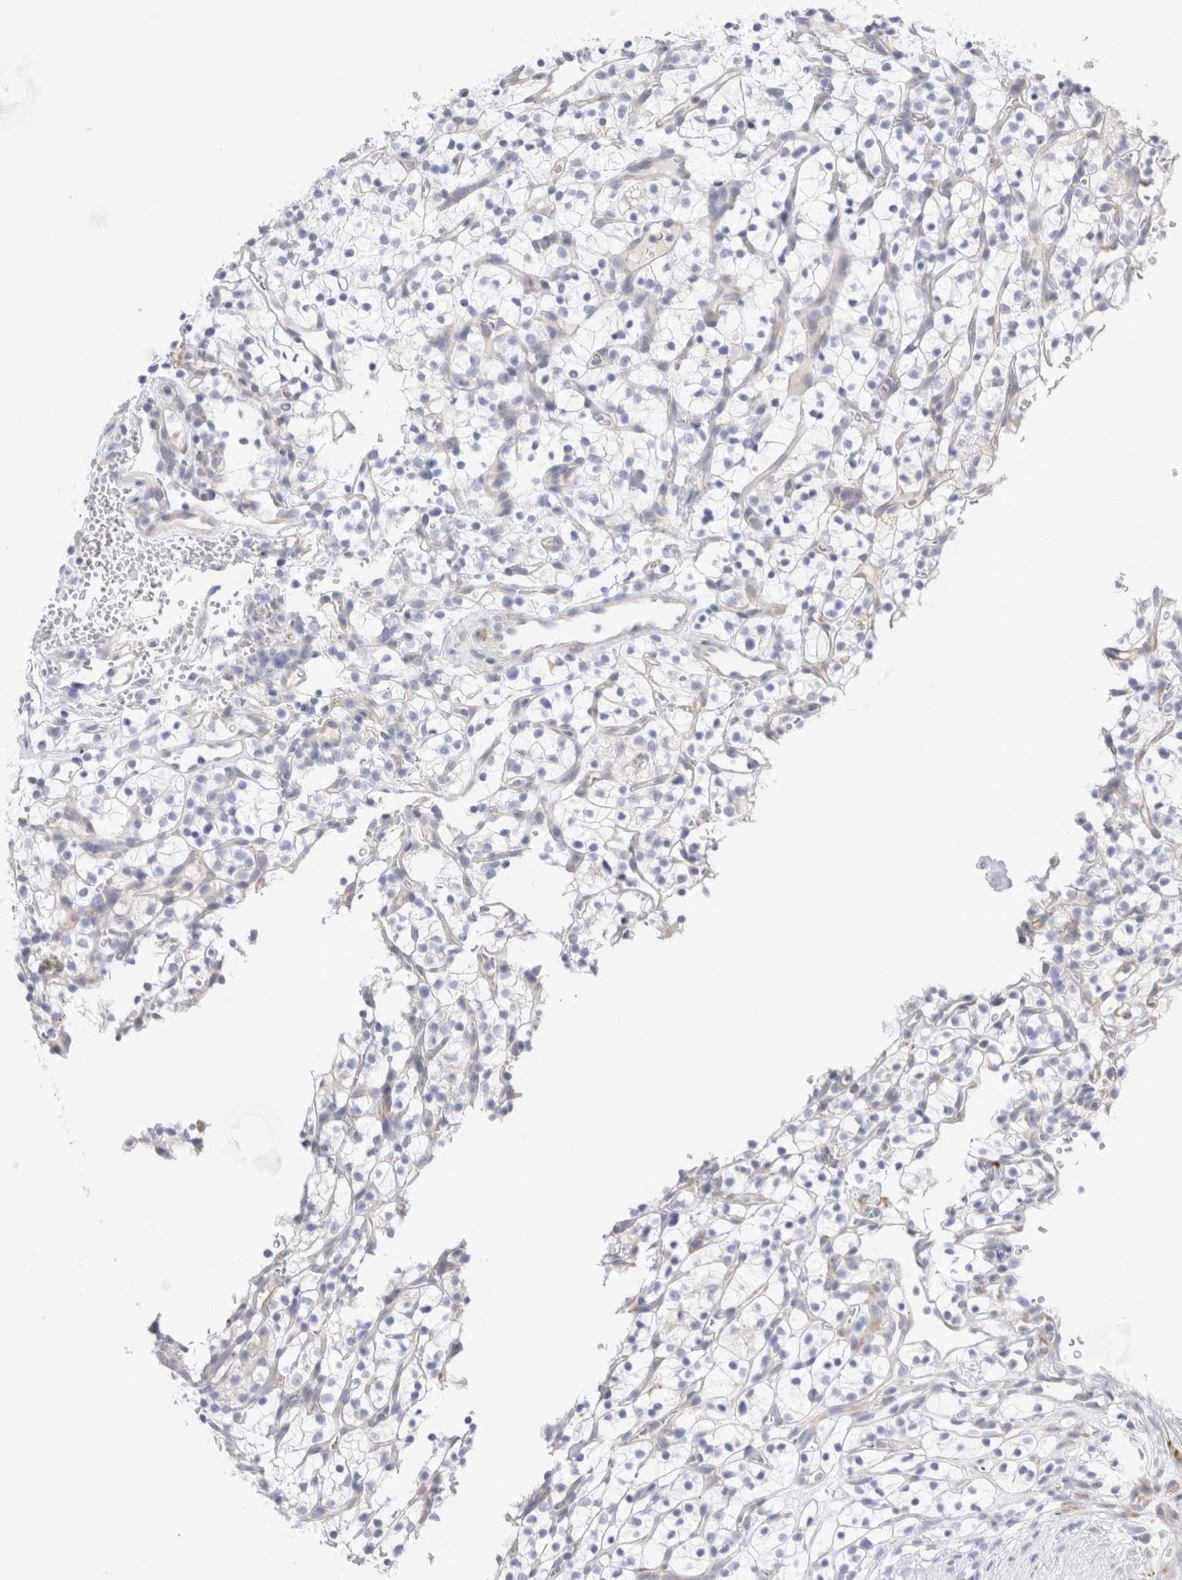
{"staining": {"intensity": "negative", "quantity": "none", "location": "none"}, "tissue": "renal cancer", "cell_type": "Tumor cells", "image_type": "cancer", "snomed": [{"axis": "morphology", "description": "Adenocarcinoma, NOS"}, {"axis": "topography", "description": "Kidney"}], "caption": "Immunohistochemistry photomicrograph of neoplastic tissue: human renal adenocarcinoma stained with DAB reveals no significant protein staining in tumor cells.", "gene": "CSK", "patient": {"sex": "female", "age": 57}}